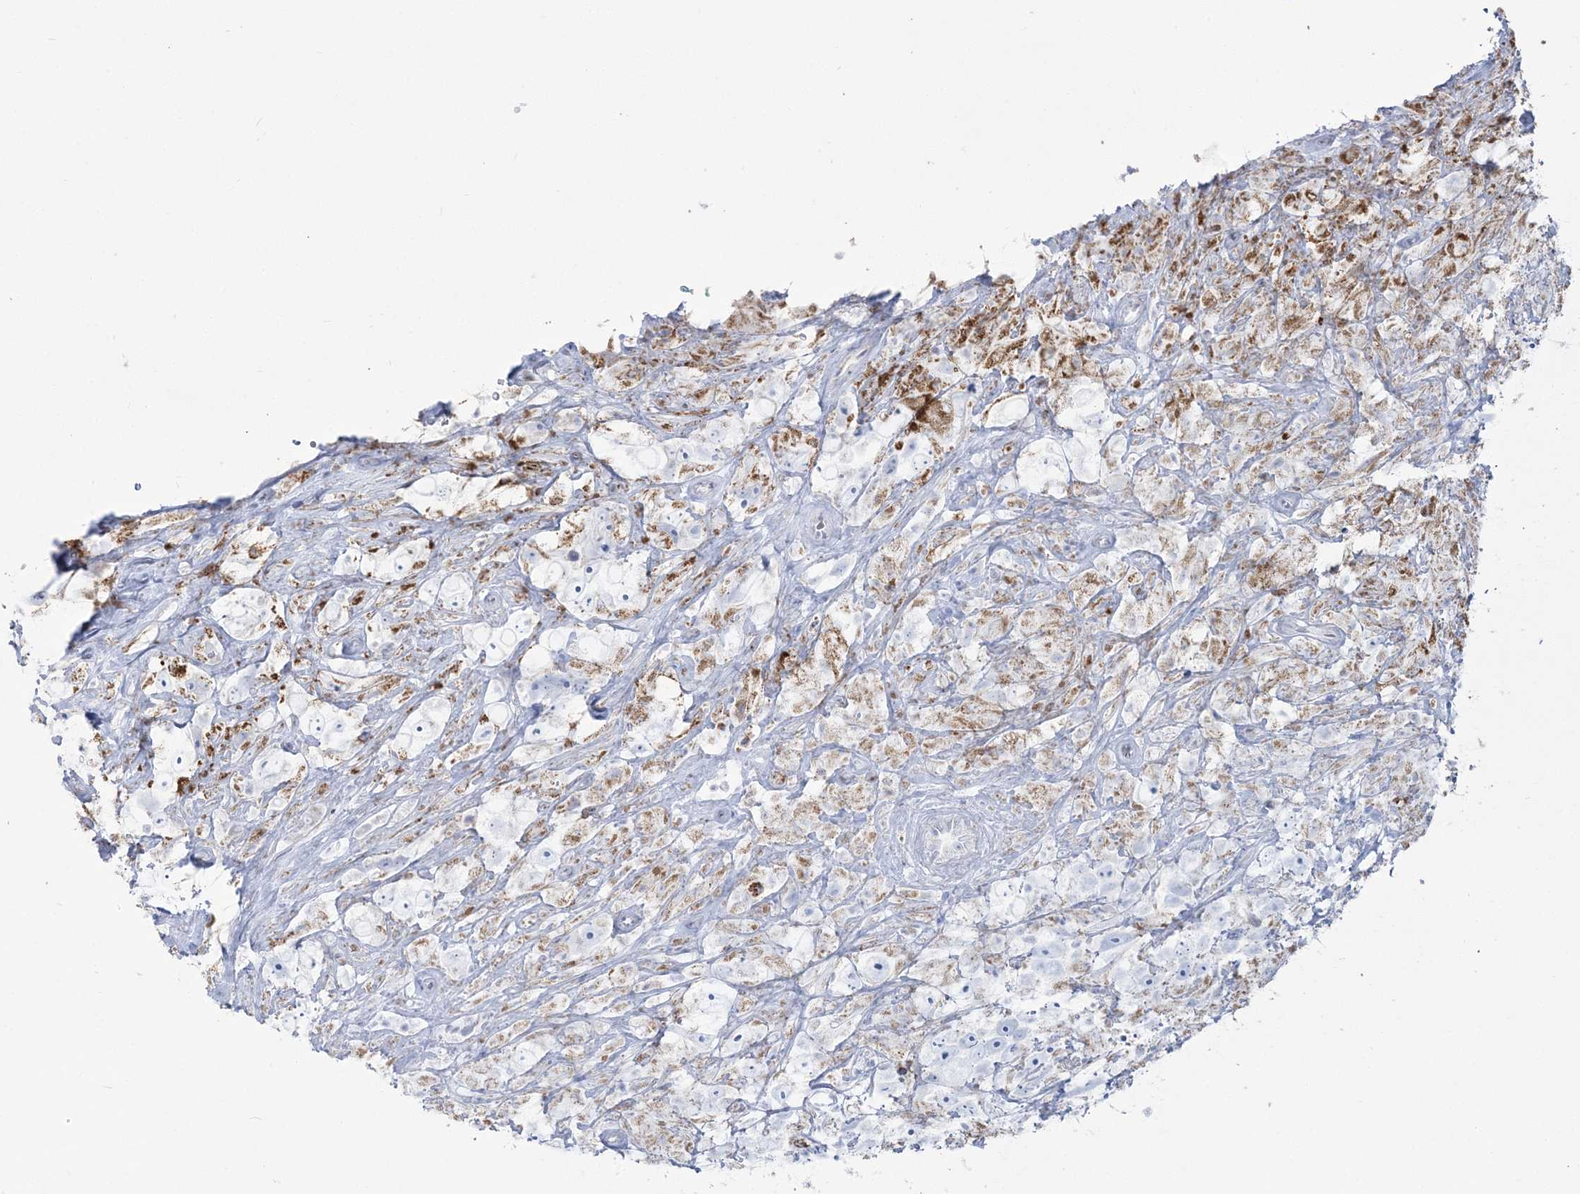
{"staining": {"intensity": "negative", "quantity": "none", "location": "none"}, "tissue": "testis cancer", "cell_type": "Tumor cells", "image_type": "cancer", "snomed": [{"axis": "morphology", "description": "Seminoma, NOS"}, {"axis": "topography", "description": "Testis"}], "caption": "Tumor cells are negative for protein expression in human testis cancer.", "gene": "ZNF843", "patient": {"sex": "male", "age": 49}}